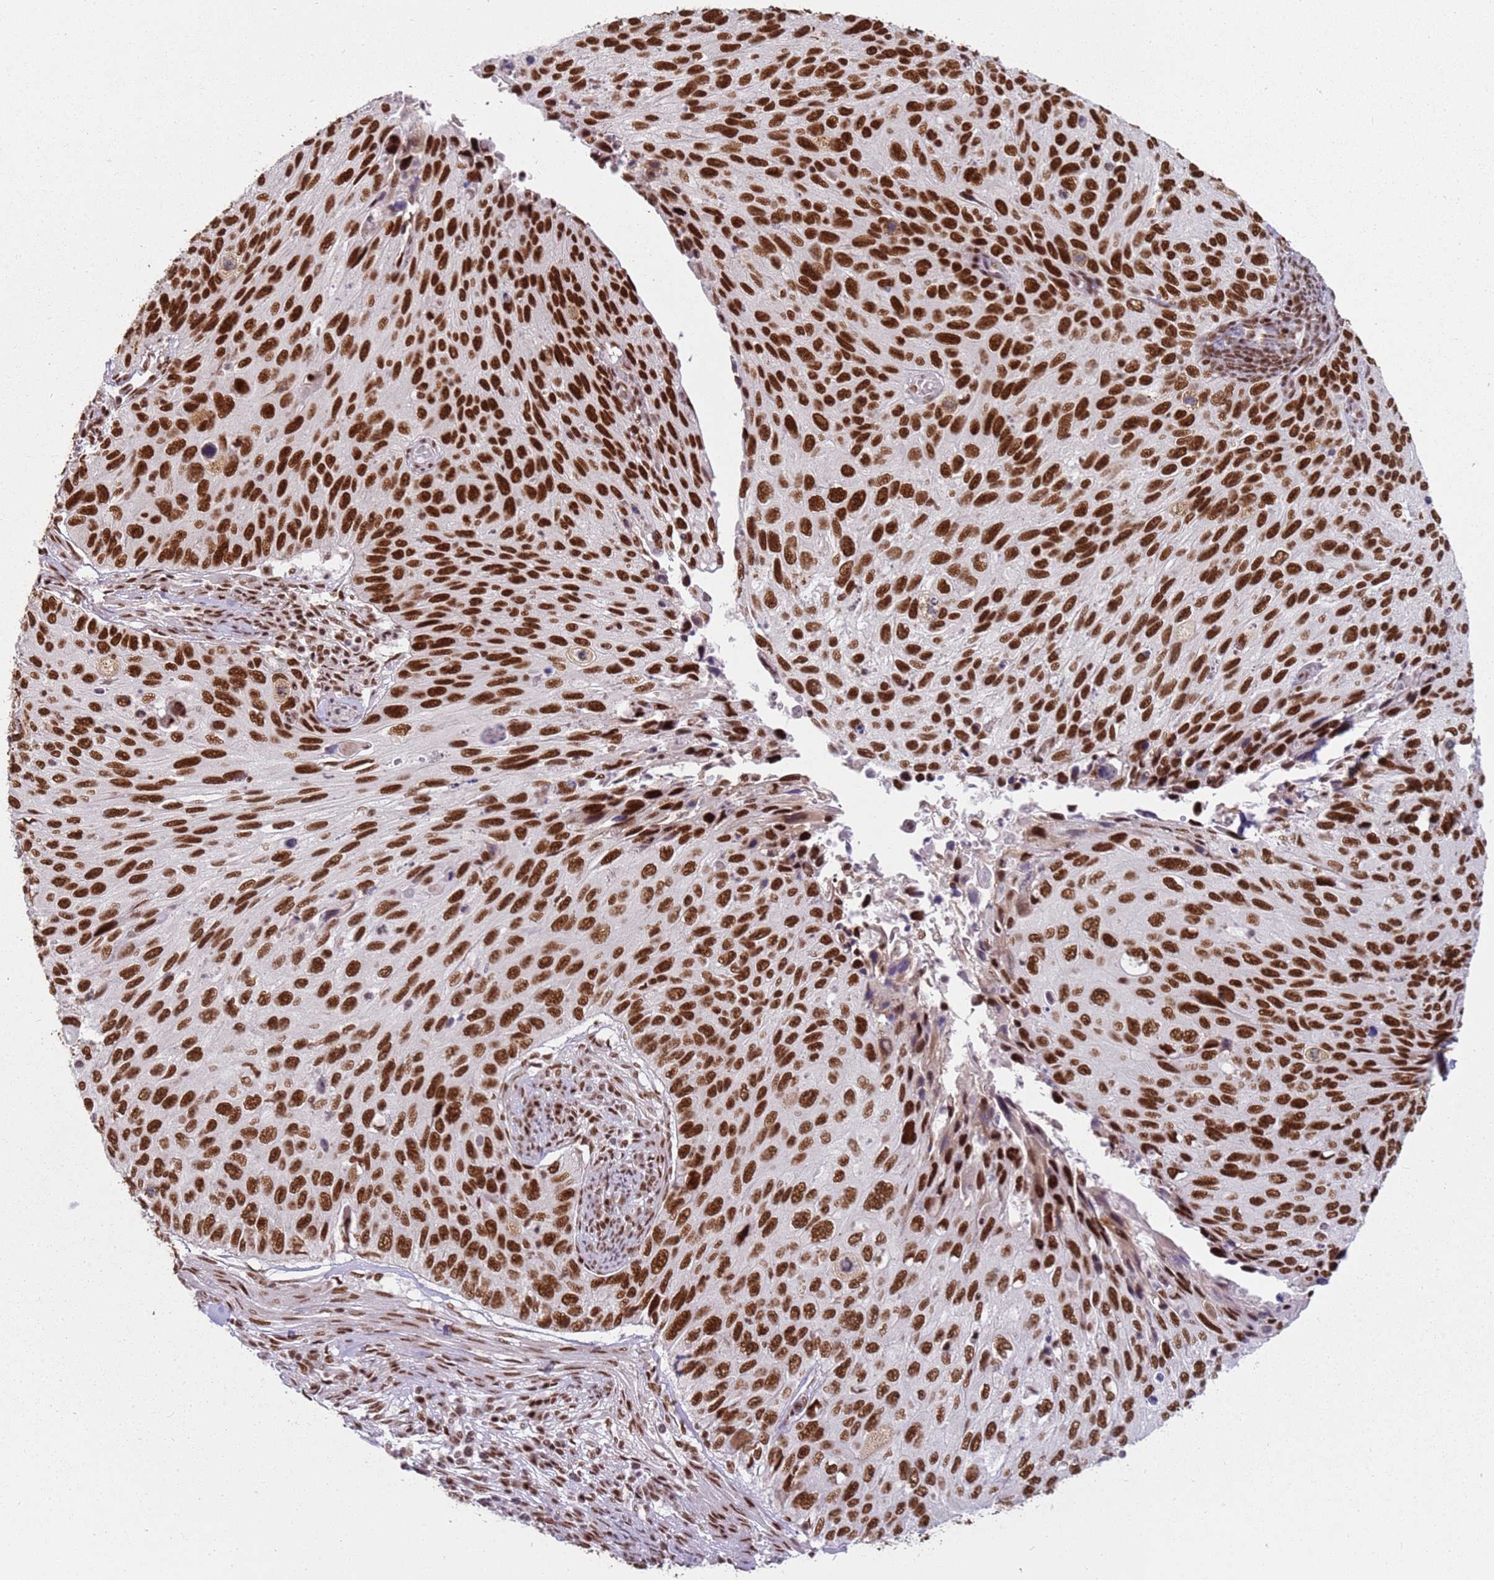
{"staining": {"intensity": "strong", "quantity": ">75%", "location": "nuclear"}, "tissue": "cervical cancer", "cell_type": "Tumor cells", "image_type": "cancer", "snomed": [{"axis": "morphology", "description": "Squamous cell carcinoma, NOS"}, {"axis": "topography", "description": "Cervix"}], "caption": "Strong nuclear positivity is present in about >75% of tumor cells in cervical squamous cell carcinoma.", "gene": "TENT4A", "patient": {"sex": "female", "age": 70}}